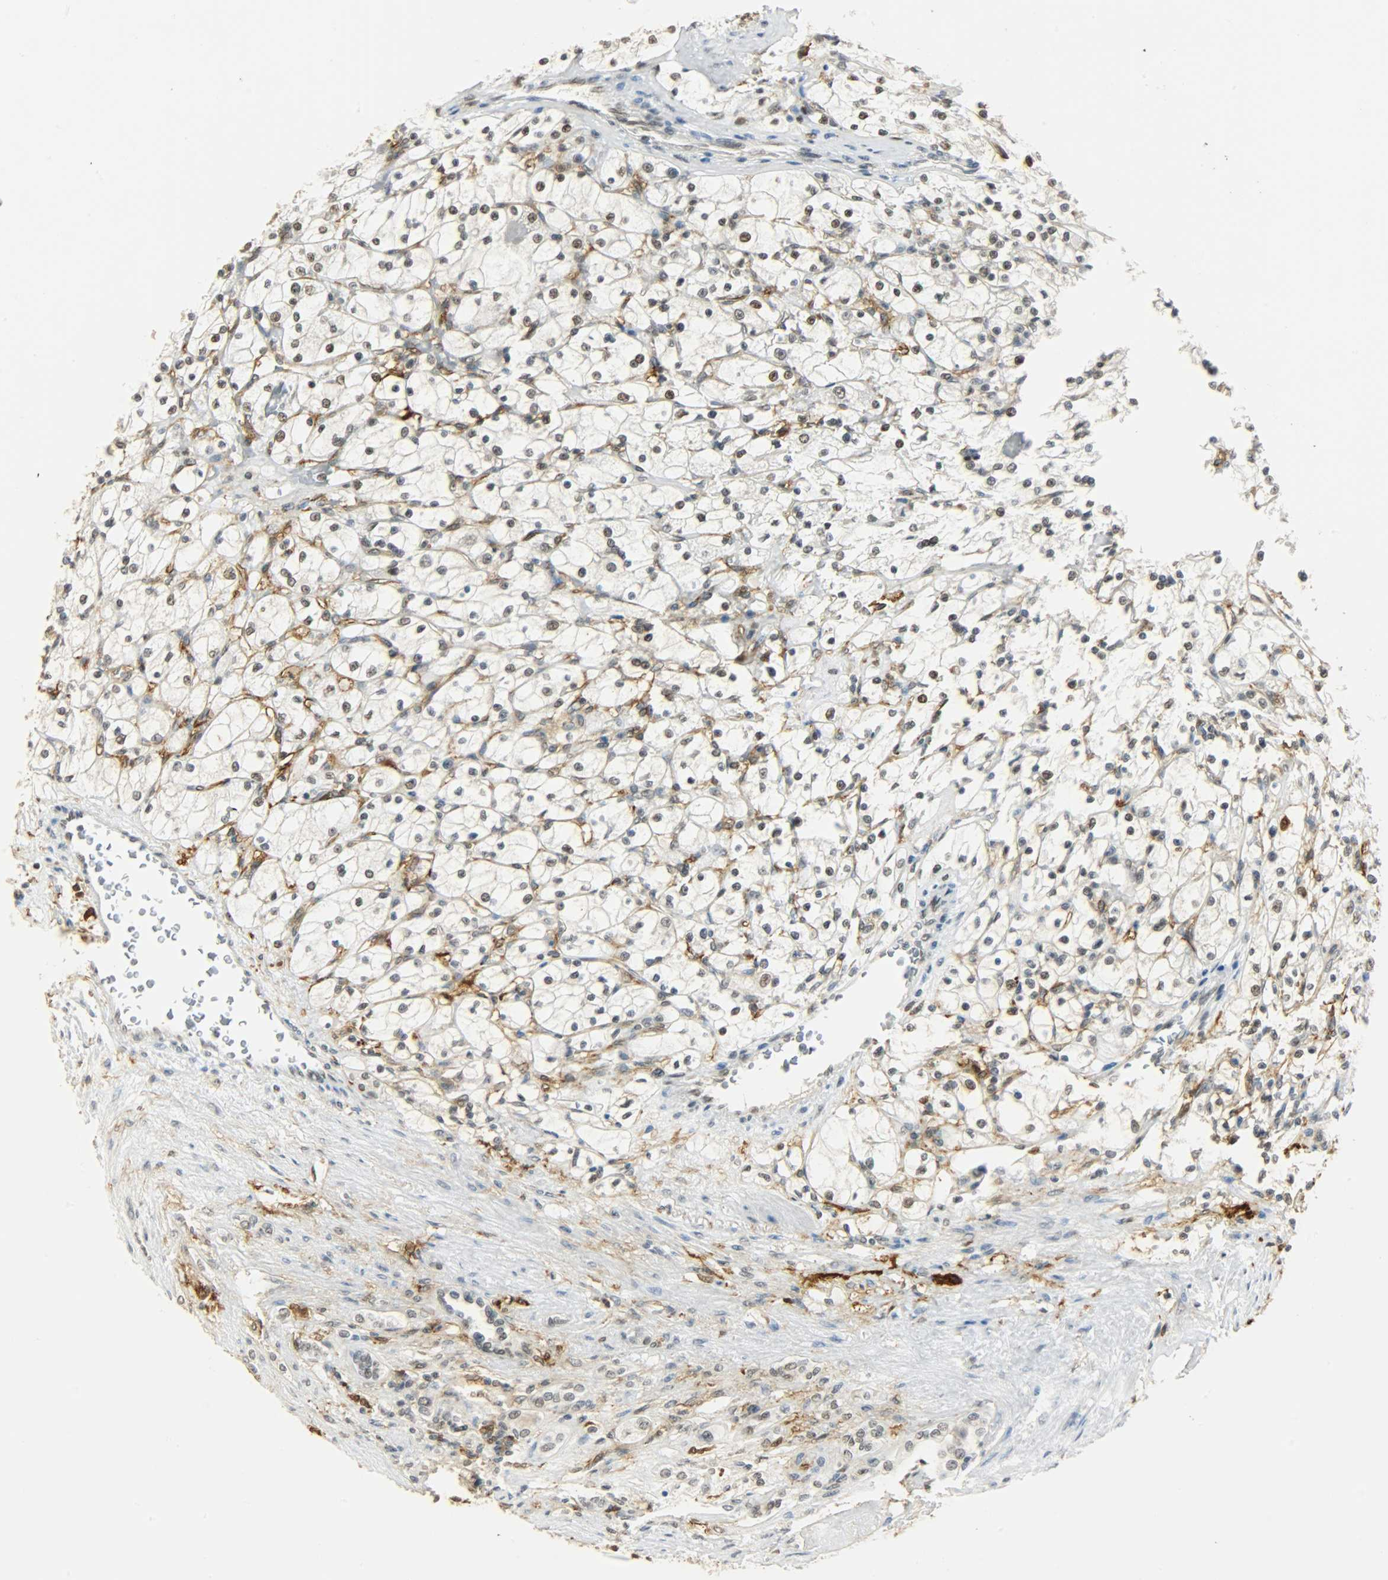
{"staining": {"intensity": "weak", "quantity": "<25%", "location": "nuclear"}, "tissue": "renal cancer", "cell_type": "Tumor cells", "image_type": "cancer", "snomed": [{"axis": "morphology", "description": "Adenocarcinoma, NOS"}, {"axis": "topography", "description": "Kidney"}], "caption": "Renal cancer (adenocarcinoma) stained for a protein using immunohistochemistry exhibits no positivity tumor cells.", "gene": "NGFR", "patient": {"sex": "female", "age": 83}}